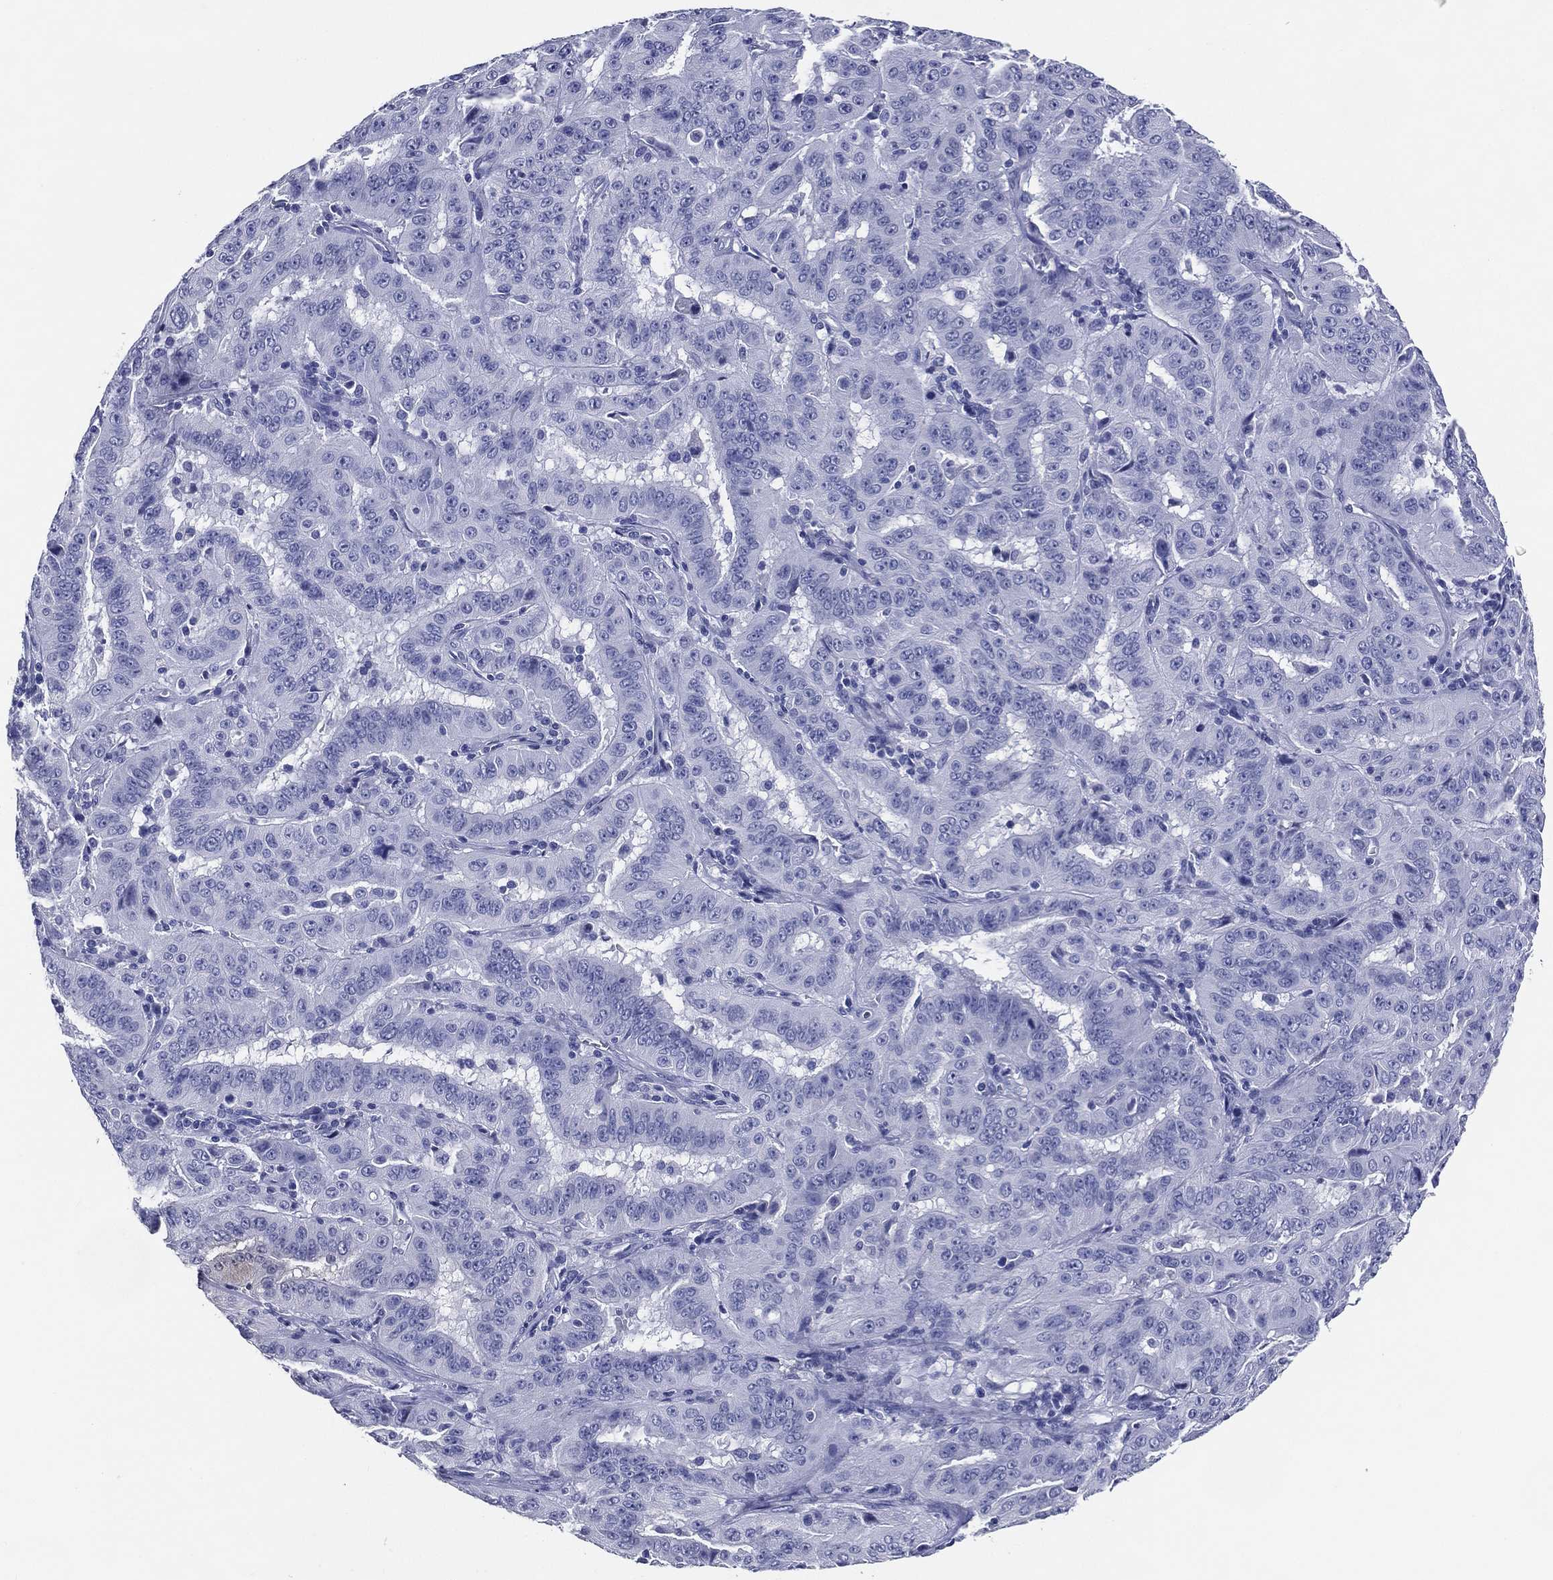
{"staining": {"intensity": "negative", "quantity": "none", "location": "none"}, "tissue": "pancreatic cancer", "cell_type": "Tumor cells", "image_type": "cancer", "snomed": [{"axis": "morphology", "description": "Adenocarcinoma, NOS"}, {"axis": "topography", "description": "Pancreas"}], "caption": "An IHC histopathology image of adenocarcinoma (pancreatic) is shown. There is no staining in tumor cells of adenocarcinoma (pancreatic).", "gene": "ACE2", "patient": {"sex": "male", "age": 63}}